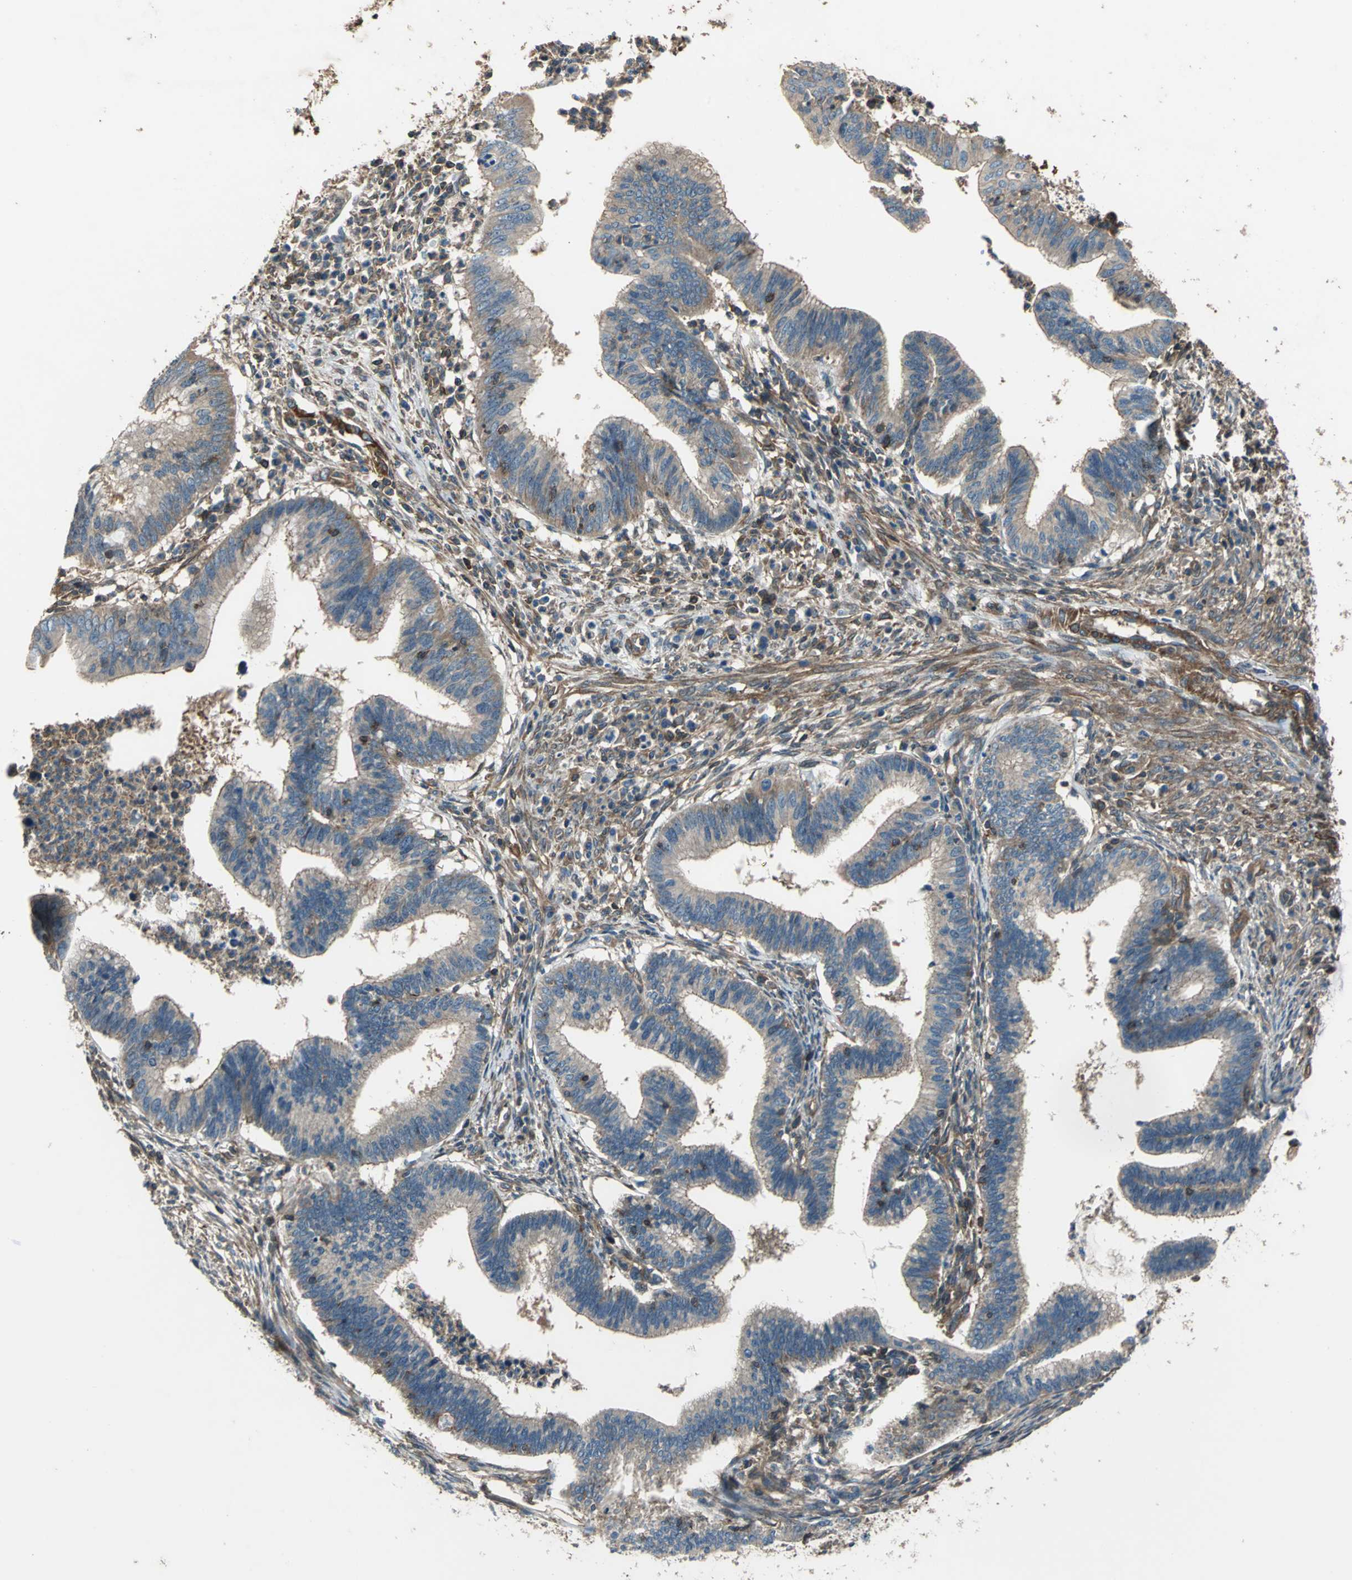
{"staining": {"intensity": "moderate", "quantity": ">75%", "location": "cytoplasmic/membranous"}, "tissue": "cervical cancer", "cell_type": "Tumor cells", "image_type": "cancer", "snomed": [{"axis": "morphology", "description": "Adenocarcinoma, NOS"}, {"axis": "topography", "description": "Cervix"}], "caption": "The micrograph shows a brown stain indicating the presence of a protein in the cytoplasmic/membranous of tumor cells in cervical adenocarcinoma. (Stains: DAB (3,3'-diaminobenzidine) in brown, nuclei in blue, Microscopy: brightfield microscopy at high magnification).", "gene": "PARVA", "patient": {"sex": "female", "age": 36}}